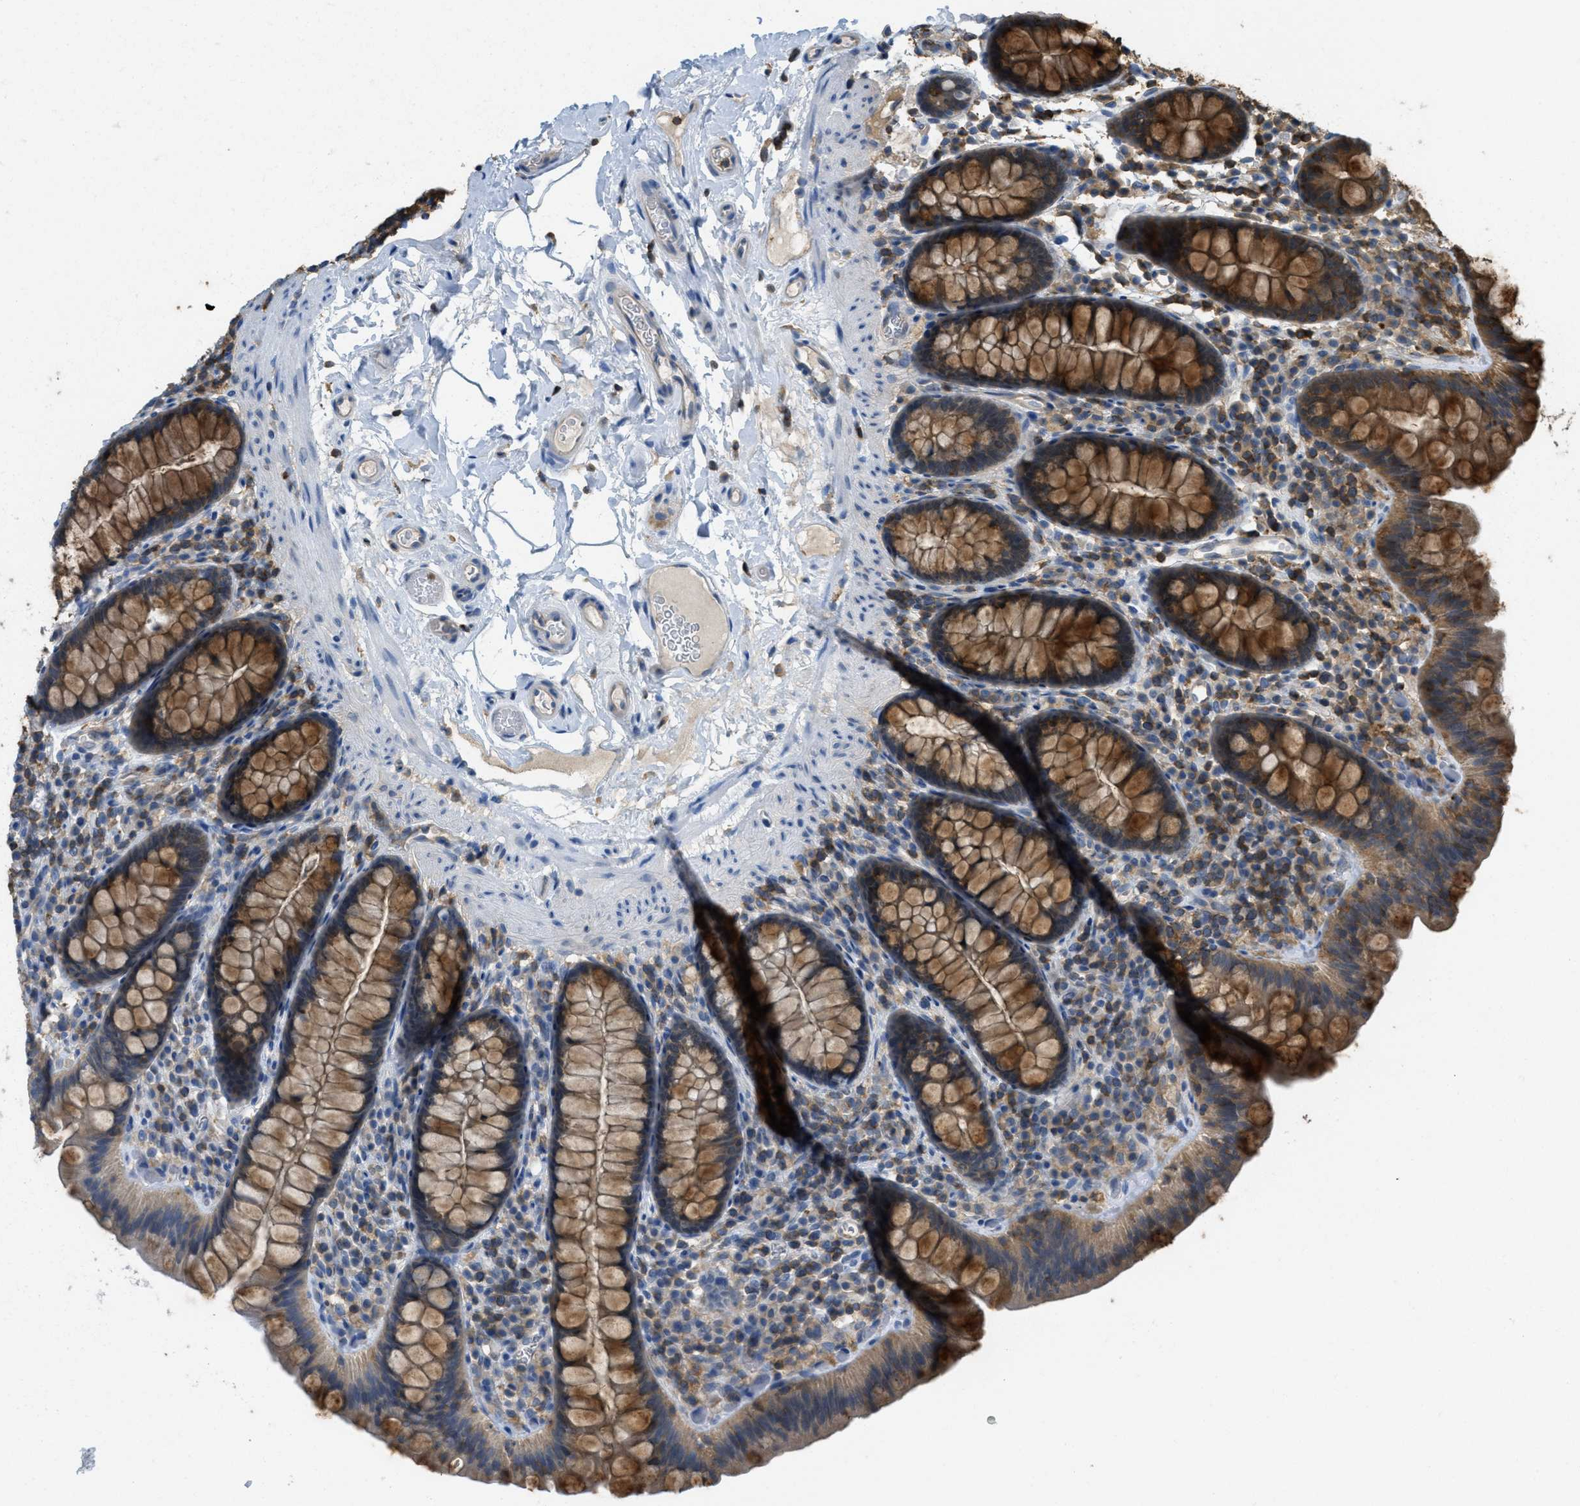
{"staining": {"intensity": "negative", "quantity": "none", "location": "none"}, "tissue": "colon", "cell_type": "Endothelial cells", "image_type": "normal", "snomed": [{"axis": "morphology", "description": "Normal tissue, NOS"}, {"axis": "topography", "description": "Colon"}], "caption": "Immunohistochemistry micrograph of benign colon stained for a protein (brown), which reveals no expression in endothelial cells. (Stains: DAB (3,3'-diaminobenzidine) immunohistochemistry with hematoxylin counter stain, Microscopy: brightfield microscopy at high magnification).", "gene": "GRIK2", "patient": {"sex": "female", "age": 80}}